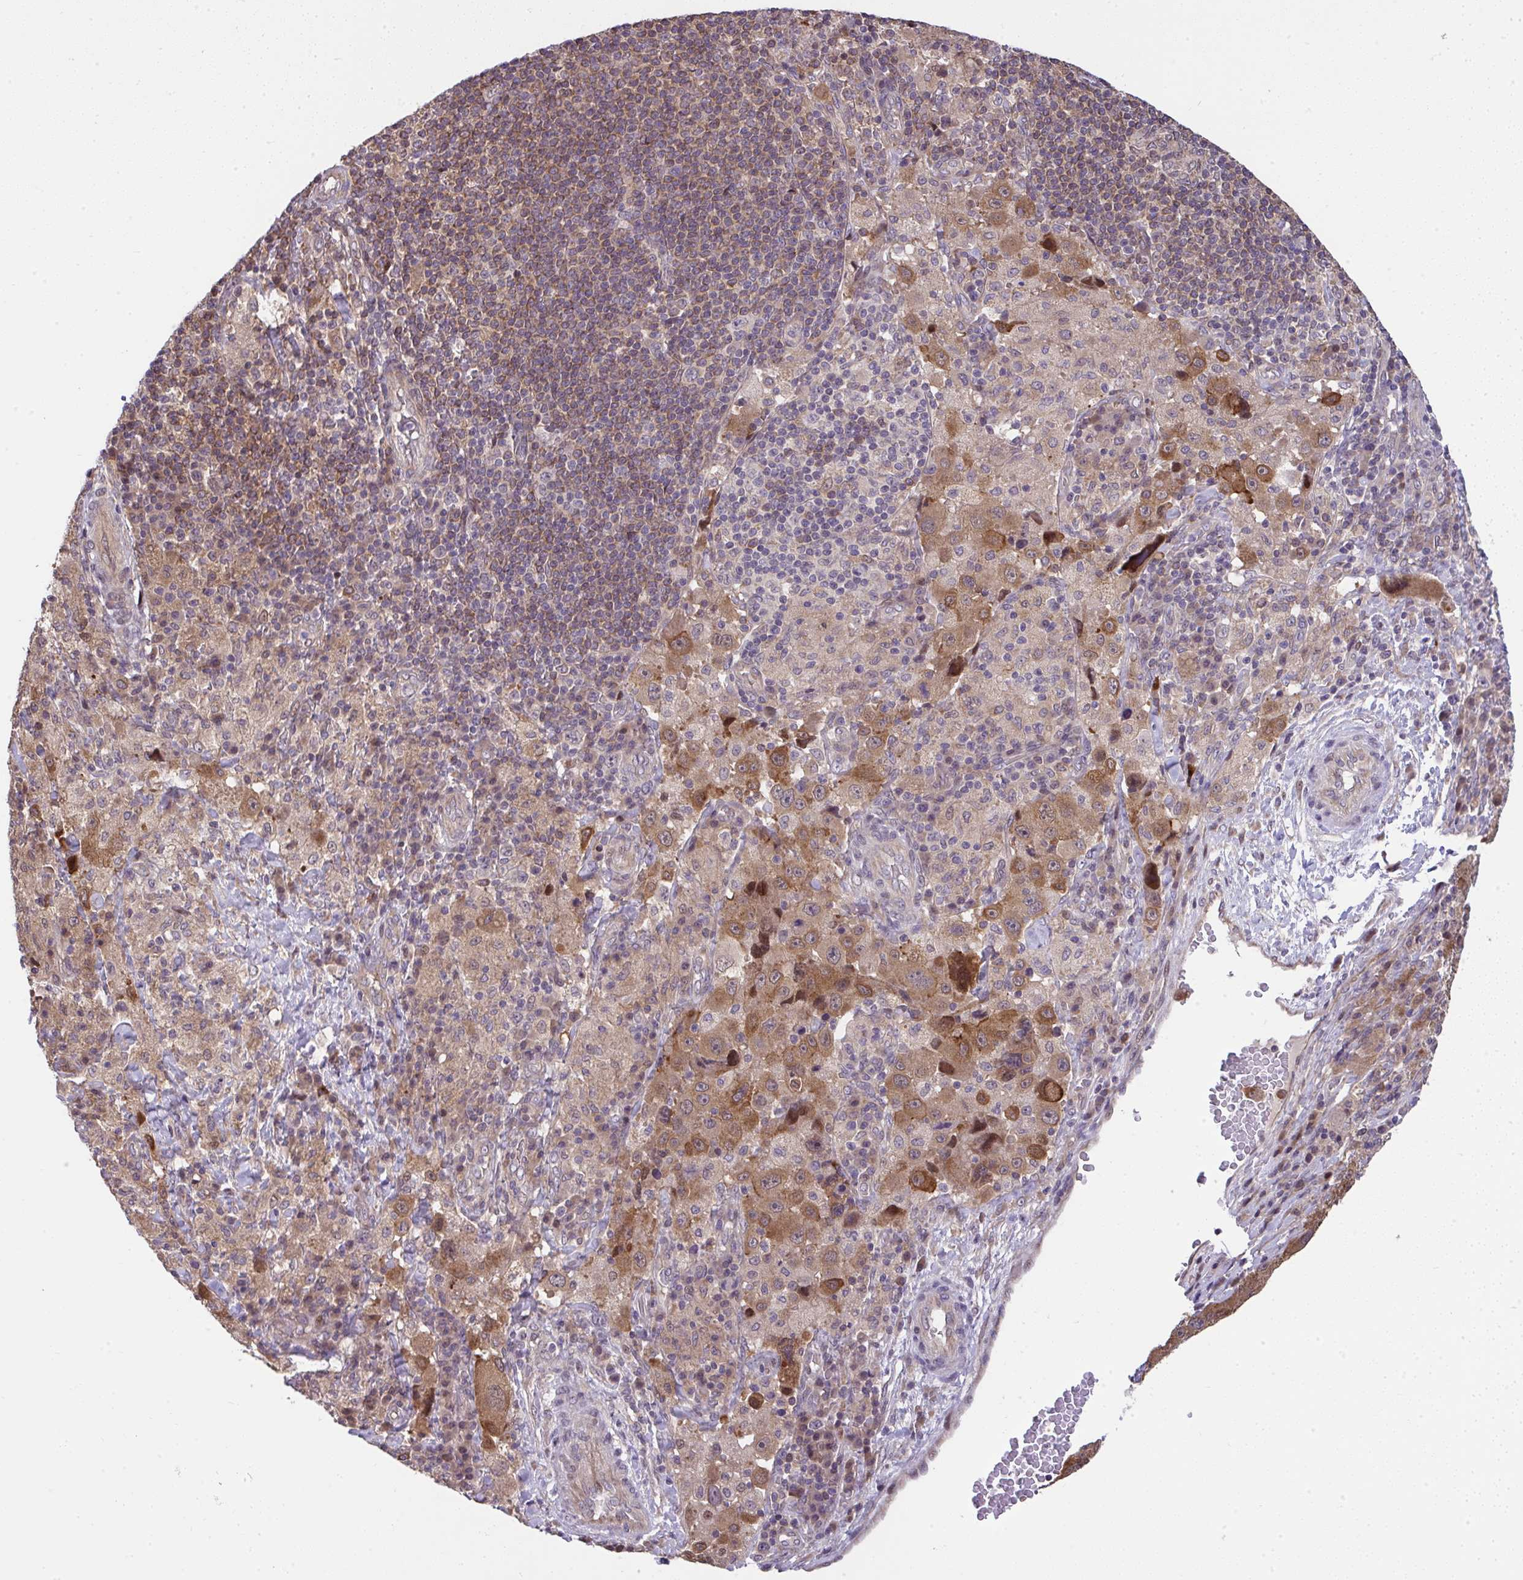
{"staining": {"intensity": "moderate", "quantity": ">75%", "location": "cytoplasmic/membranous"}, "tissue": "melanoma", "cell_type": "Tumor cells", "image_type": "cancer", "snomed": [{"axis": "morphology", "description": "Malignant melanoma, Metastatic site"}, {"axis": "topography", "description": "Lymph node"}], "caption": "An IHC histopathology image of tumor tissue is shown. Protein staining in brown labels moderate cytoplasmic/membranous positivity in malignant melanoma (metastatic site) within tumor cells.", "gene": "RDH14", "patient": {"sex": "male", "age": 62}}